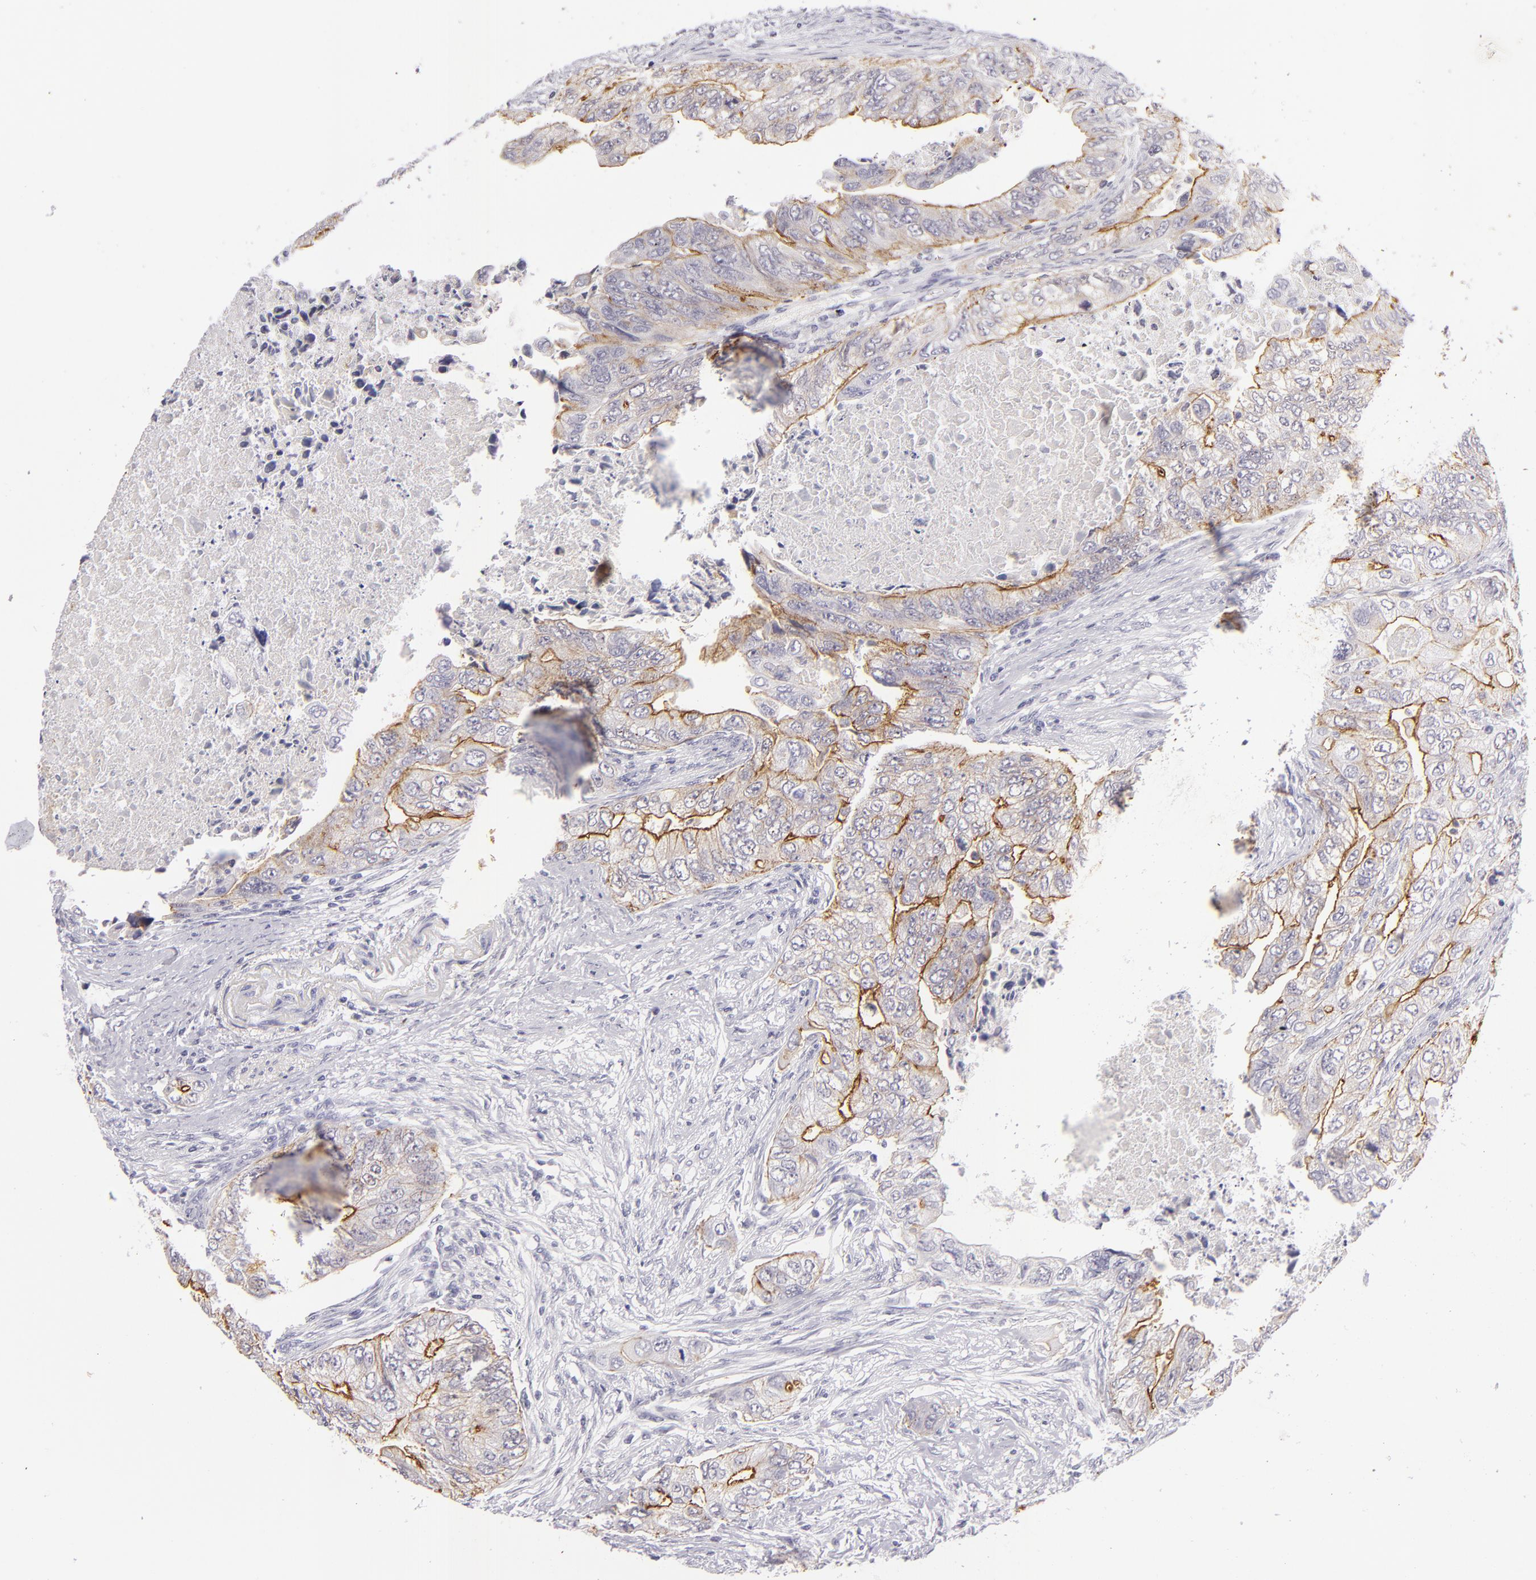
{"staining": {"intensity": "moderate", "quantity": "25%-75%", "location": "cytoplasmic/membranous"}, "tissue": "colorectal cancer", "cell_type": "Tumor cells", "image_type": "cancer", "snomed": [{"axis": "morphology", "description": "Adenocarcinoma, NOS"}, {"axis": "topography", "description": "Colon"}], "caption": "IHC histopathology image of neoplastic tissue: human colorectal adenocarcinoma stained using immunohistochemistry displays medium levels of moderate protein expression localized specifically in the cytoplasmic/membranous of tumor cells, appearing as a cytoplasmic/membranous brown color.", "gene": "VIL1", "patient": {"sex": "female", "age": 11}}